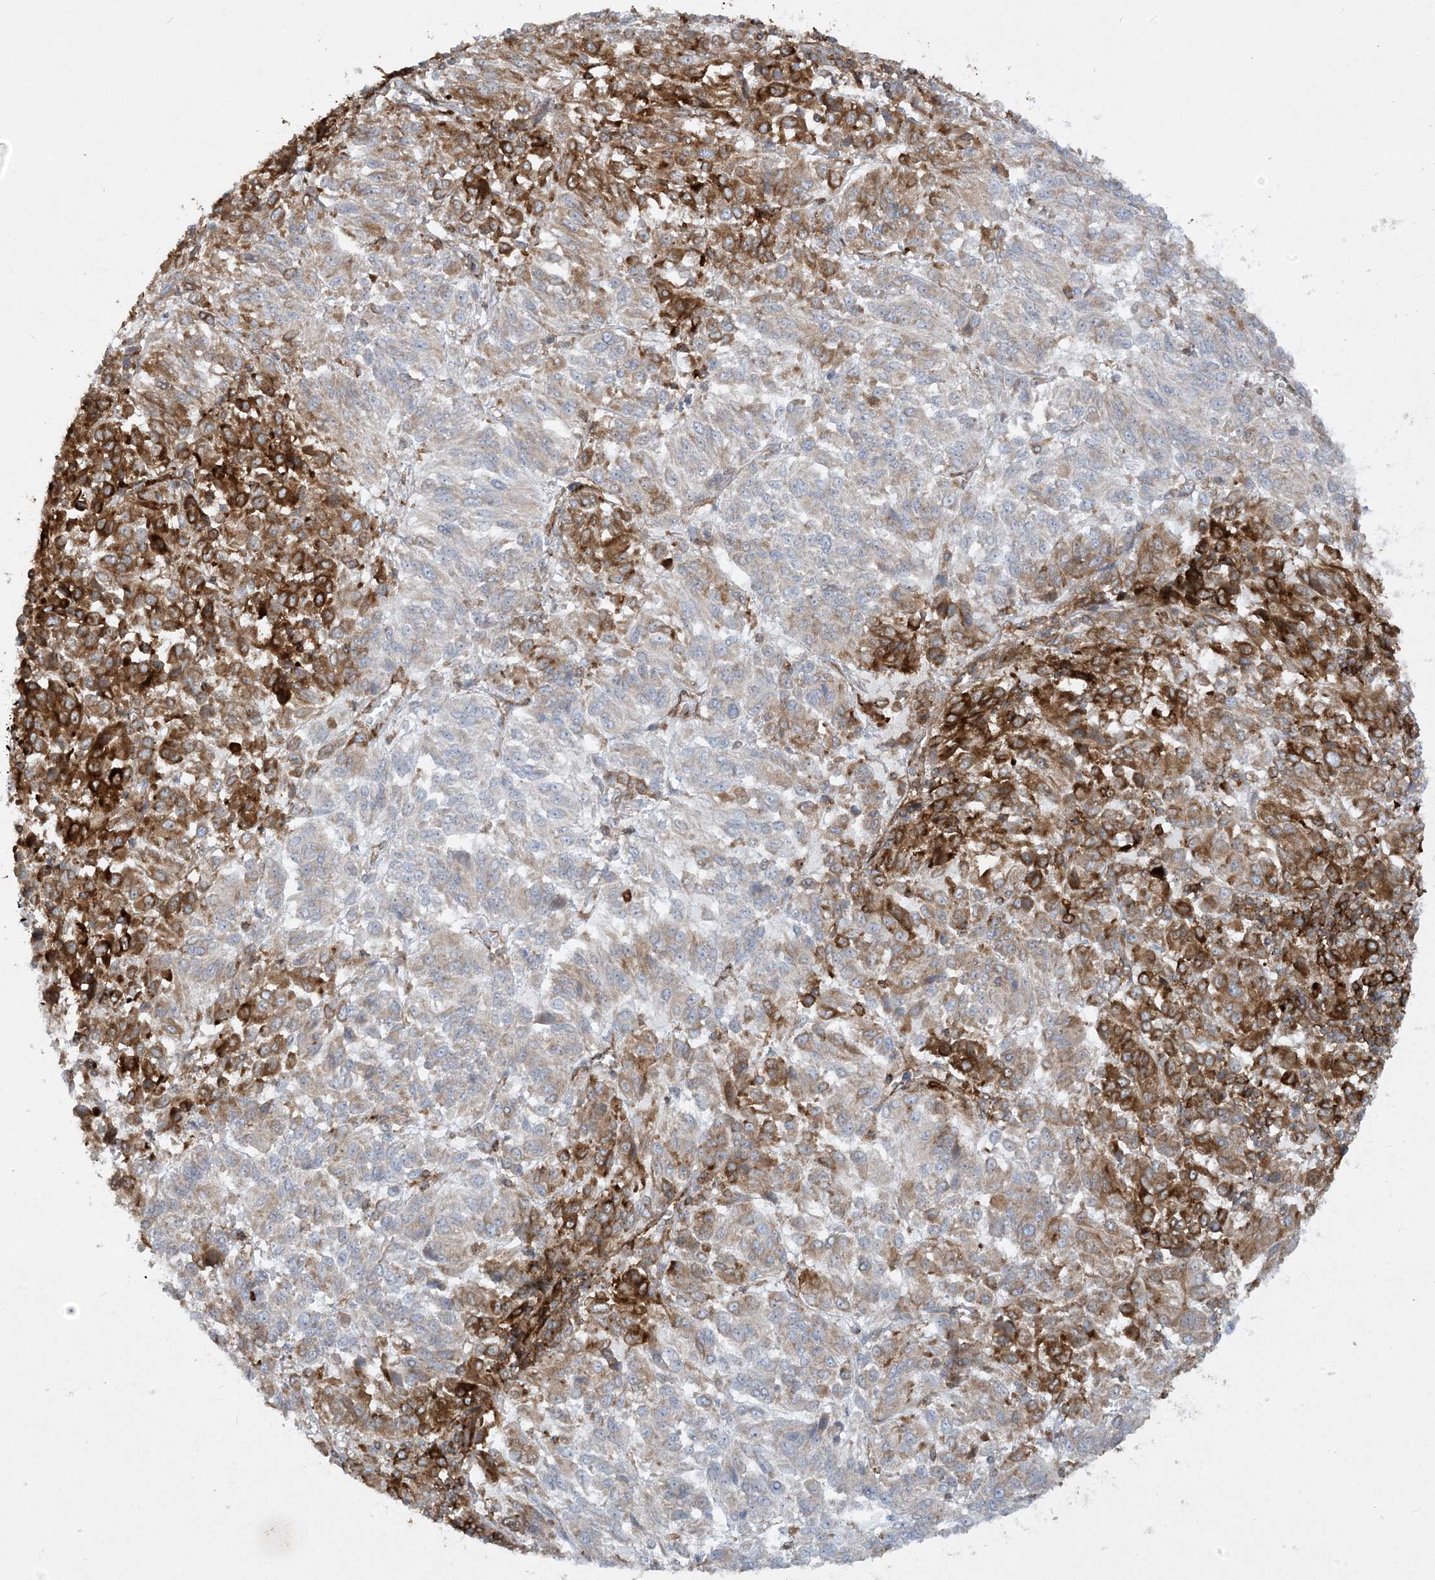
{"staining": {"intensity": "strong", "quantity": "25%-75%", "location": "cytoplasmic/membranous"}, "tissue": "melanoma", "cell_type": "Tumor cells", "image_type": "cancer", "snomed": [{"axis": "morphology", "description": "Malignant melanoma, Metastatic site"}, {"axis": "topography", "description": "Lung"}], "caption": "Immunohistochemical staining of melanoma demonstrates strong cytoplasmic/membranous protein staining in approximately 25%-75% of tumor cells.", "gene": "HLA-E", "patient": {"sex": "male", "age": 64}}